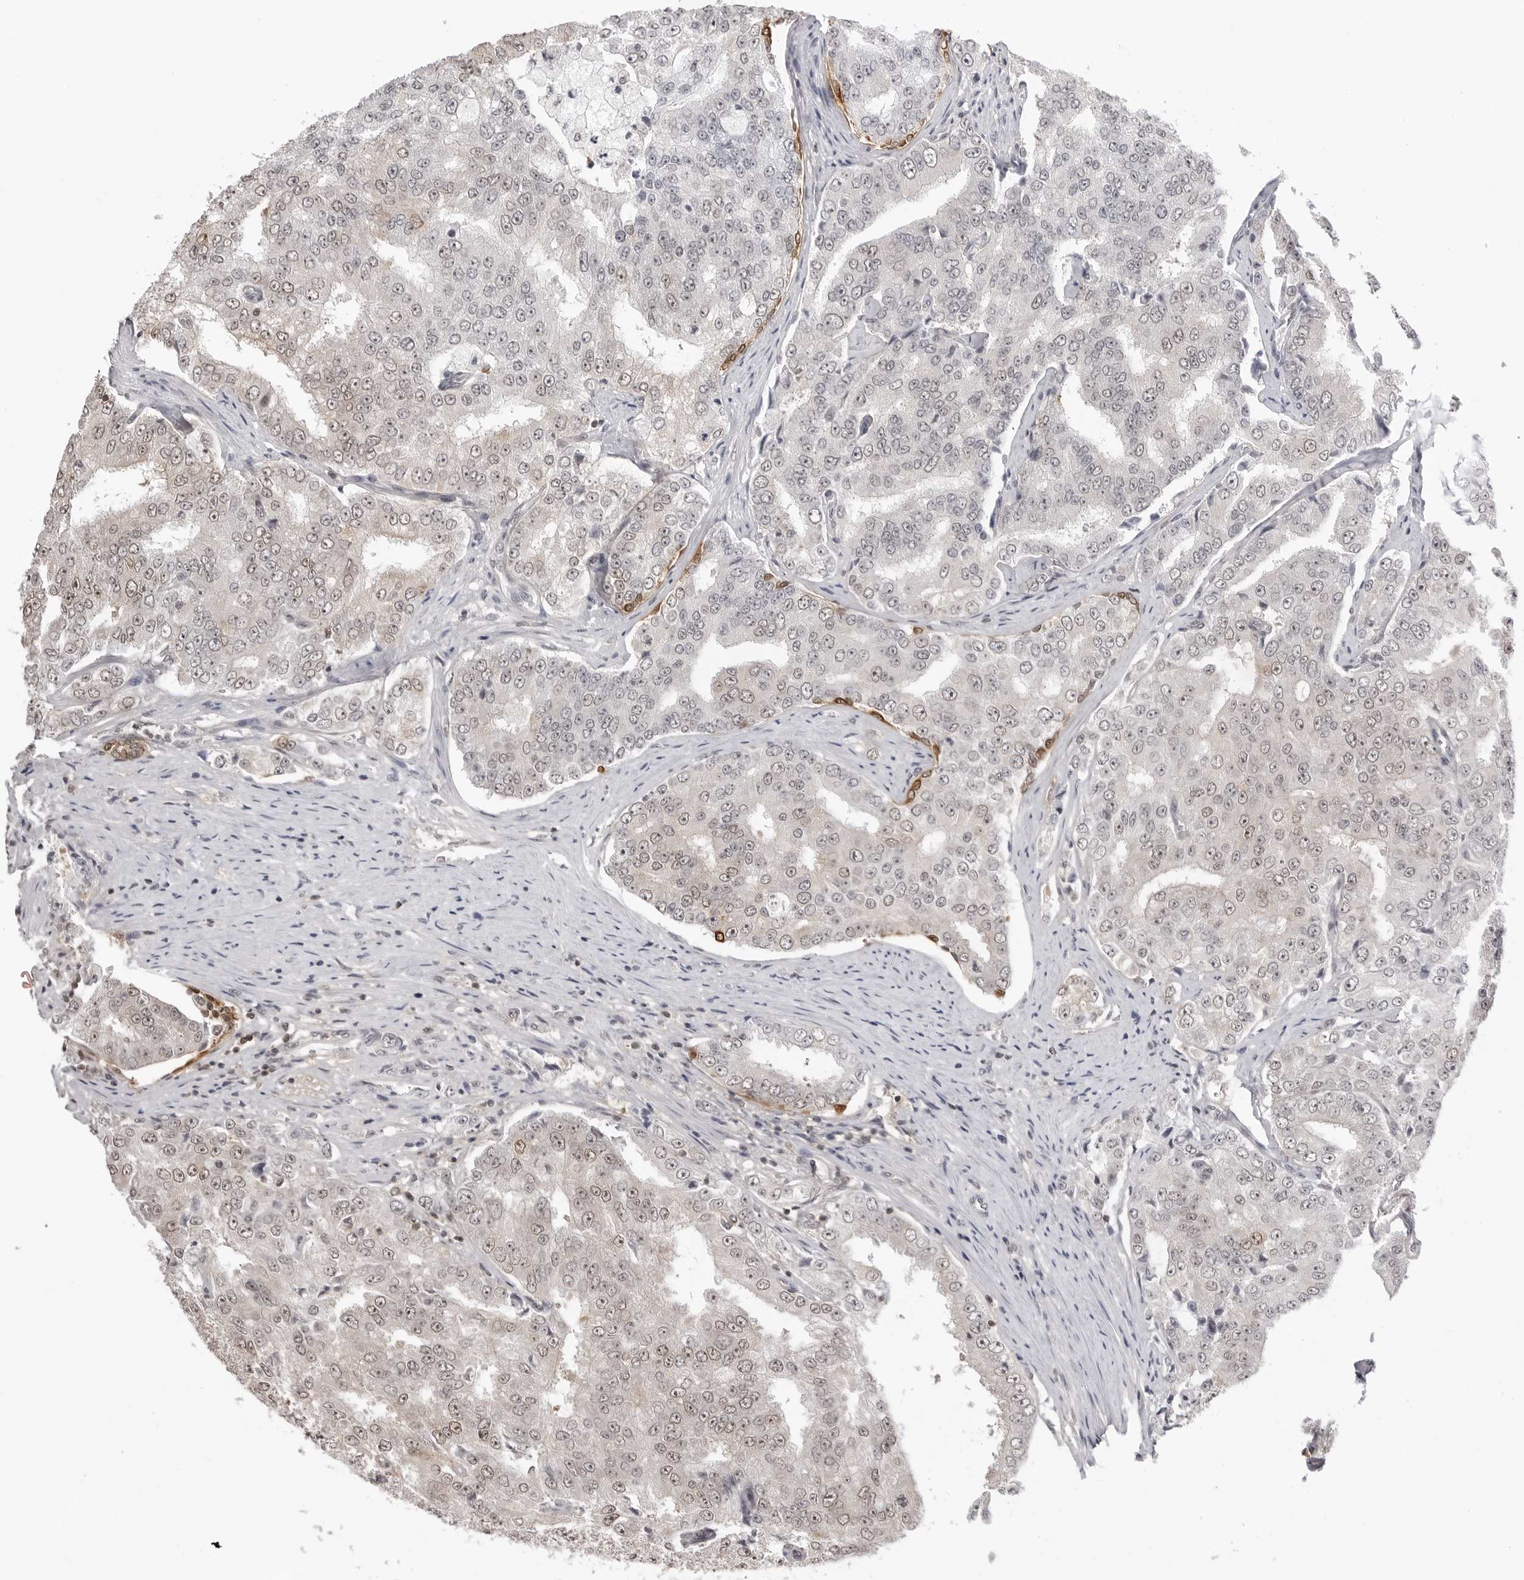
{"staining": {"intensity": "weak", "quantity": "25%-75%", "location": "nuclear"}, "tissue": "prostate cancer", "cell_type": "Tumor cells", "image_type": "cancer", "snomed": [{"axis": "morphology", "description": "Adenocarcinoma, High grade"}, {"axis": "topography", "description": "Prostate"}], "caption": "Protein analysis of prostate high-grade adenocarcinoma tissue demonstrates weak nuclear expression in approximately 25%-75% of tumor cells. (IHC, brightfield microscopy, high magnification).", "gene": "YWHAG", "patient": {"sex": "male", "age": 58}}